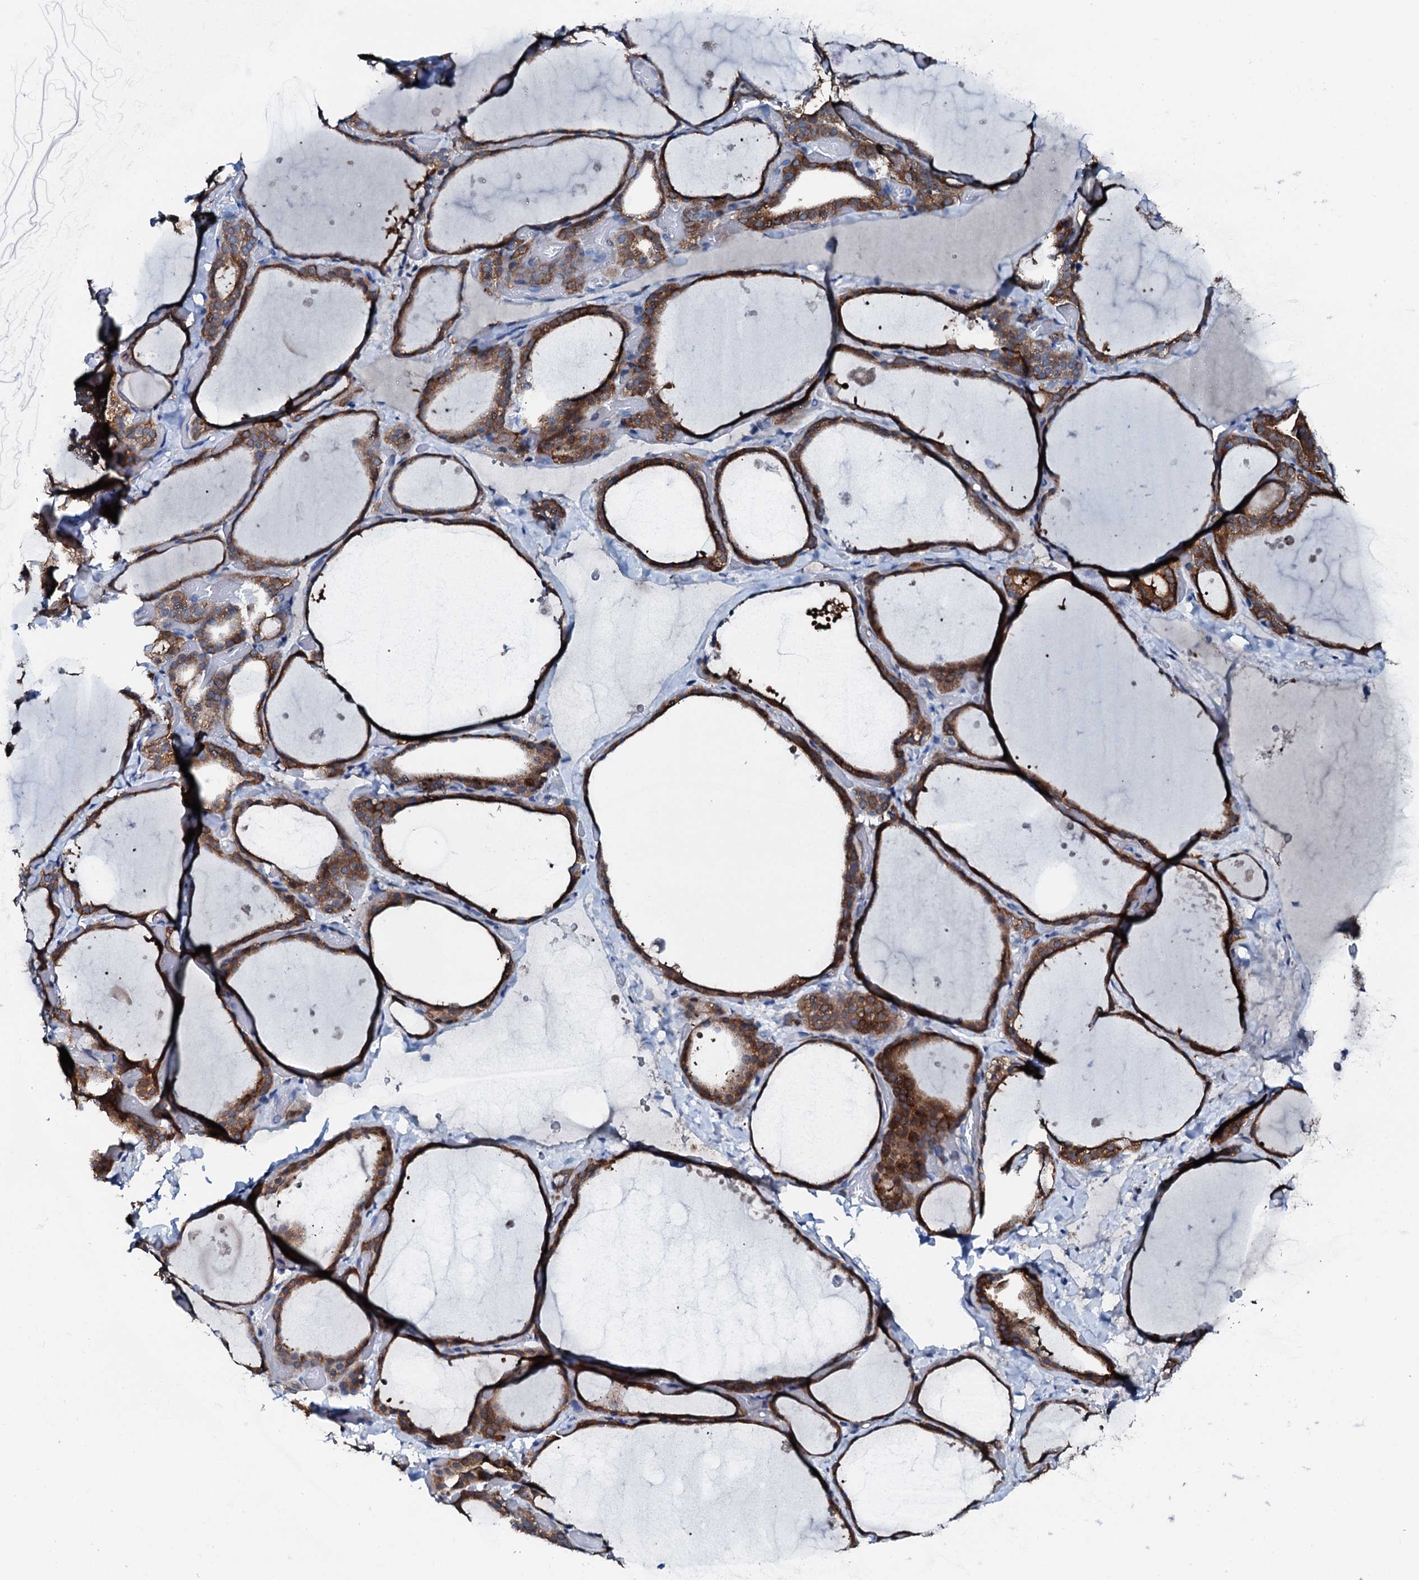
{"staining": {"intensity": "strong", "quantity": "25%-75%", "location": "cytoplasmic/membranous"}, "tissue": "thyroid gland", "cell_type": "Glandular cells", "image_type": "normal", "snomed": [{"axis": "morphology", "description": "Normal tissue, NOS"}, {"axis": "topography", "description": "Thyroid gland"}], "caption": "Protein expression by immunohistochemistry (IHC) shows strong cytoplasmic/membranous positivity in about 25%-75% of glandular cells in normal thyroid gland.", "gene": "GFOD2", "patient": {"sex": "female", "age": 44}}